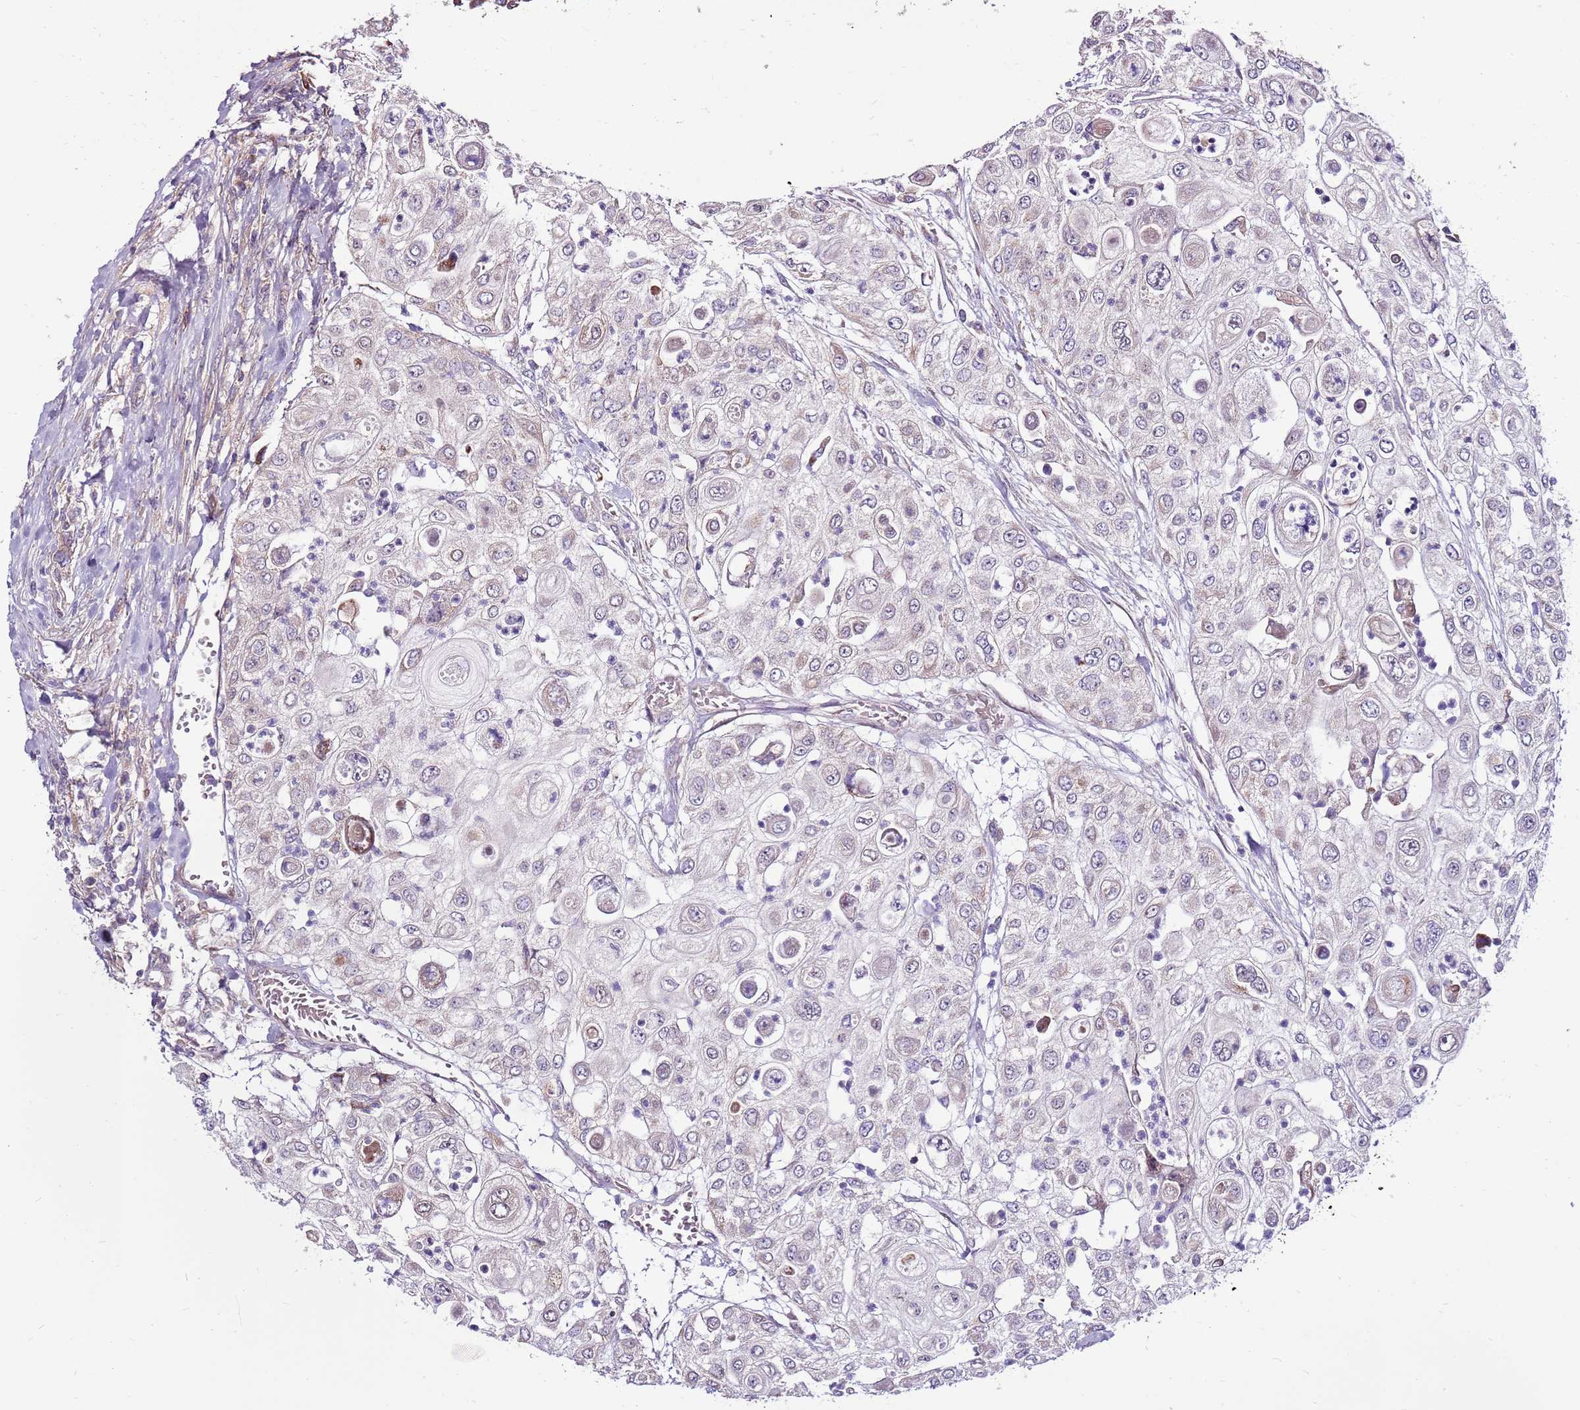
{"staining": {"intensity": "weak", "quantity": "<25%", "location": "cytoplasmic/membranous"}, "tissue": "urothelial cancer", "cell_type": "Tumor cells", "image_type": "cancer", "snomed": [{"axis": "morphology", "description": "Urothelial carcinoma, High grade"}, {"axis": "topography", "description": "Urinary bladder"}], "caption": "Tumor cells show no significant expression in urothelial cancer. The staining is performed using DAB (3,3'-diaminobenzidine) brown chromogen with nuclei counter-stained in using hematoxylin.", "gene": "SMG1", "patient": {"sex": "female", "age": 79}}